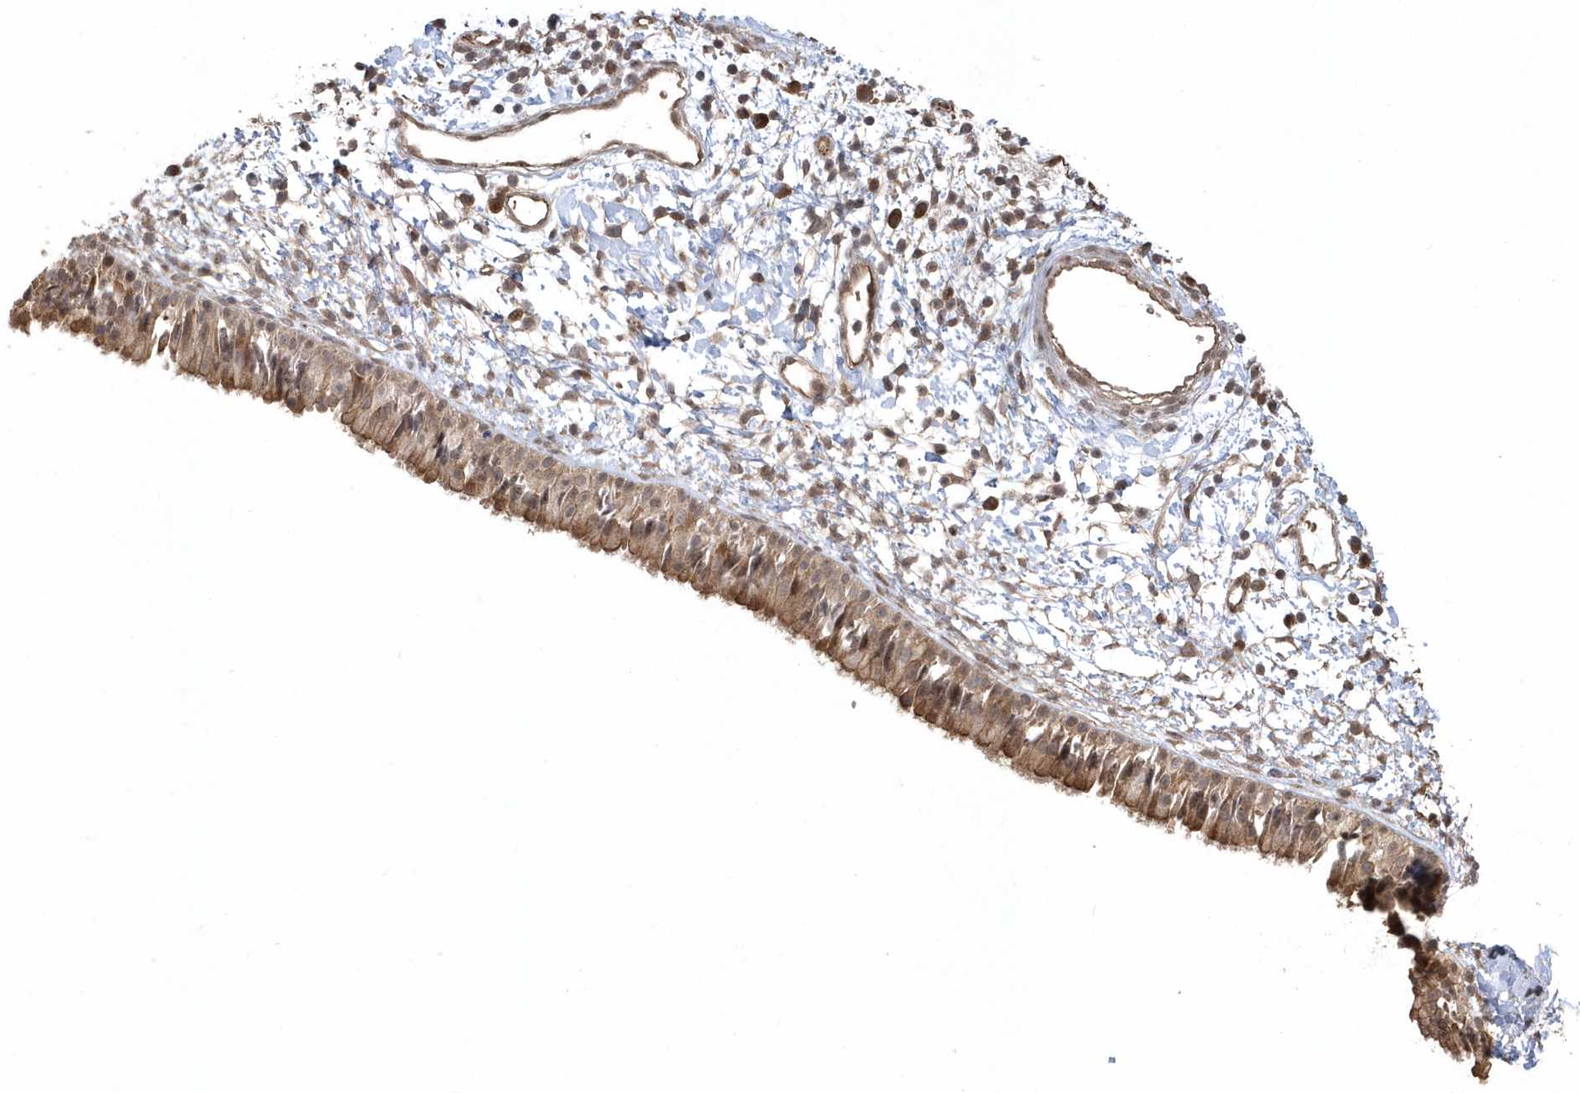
{"staining": {"intensity": "moderate", "quantity": ">75%", "location": "cytoplasmic/membranous"}, "tissue": "nasopharynx", "cell_type": "Respiratory epithelial cells", "image_type": "normal", "snomed": [{"axis": "morphology", "description": "Normal tissue, NOS"}, {"axis": "topography", "description": "Nasopharynx"}], "caption": "Moderate cytoplasmic/membranous protein expression is appreciated in approximately >75% of respiratory epithelial cells in nasopharynx.", "gene": "HERPUD1", "patient": {"sex": "male", "age": 22}}